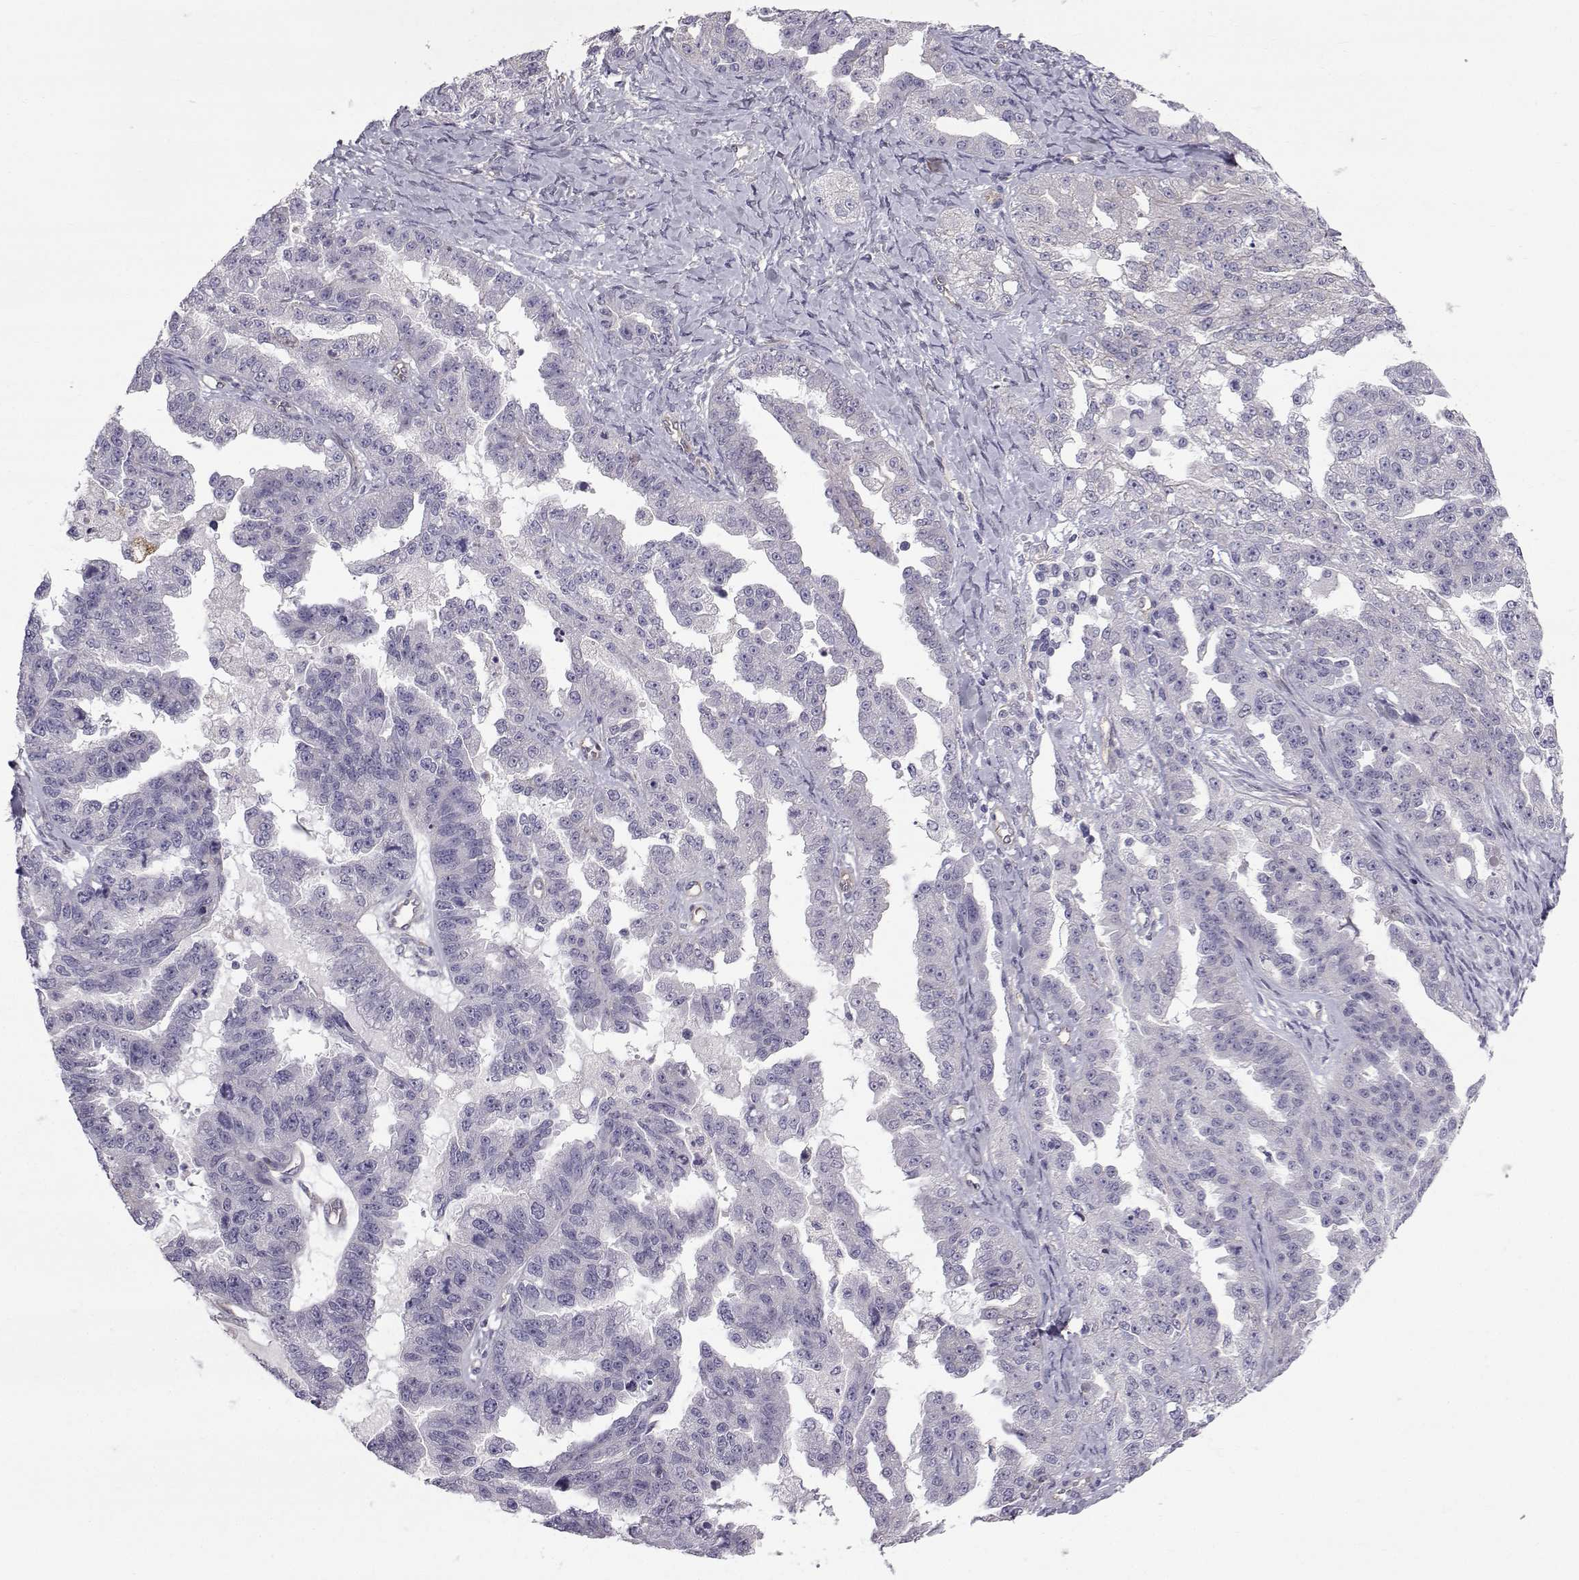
{"staining": {"intensity": "negative", "quantity": "none", "location": "none"}, "tissue": "ovarian cancer", "cell_type": "Tumor cells", "image_type": "cancer", "snomed": [{"axis": "morphology", "description": "Cystadenocarcinoma, serous, NOS"}, {"axis": "topography", "description": "Ovary"}], "caption": "This photomicrograph is of ovarian cancer stained with immunohistochemistry (IHC) to label a protein in brown with the nuclei are counter-stained blue. There is no positivity in tumor cells. (Immunohistochemistry (ihc), brightfield microscopy, high magnification).", "gene": "QPCT", "patient": {"sex": "female", "age": 58}}